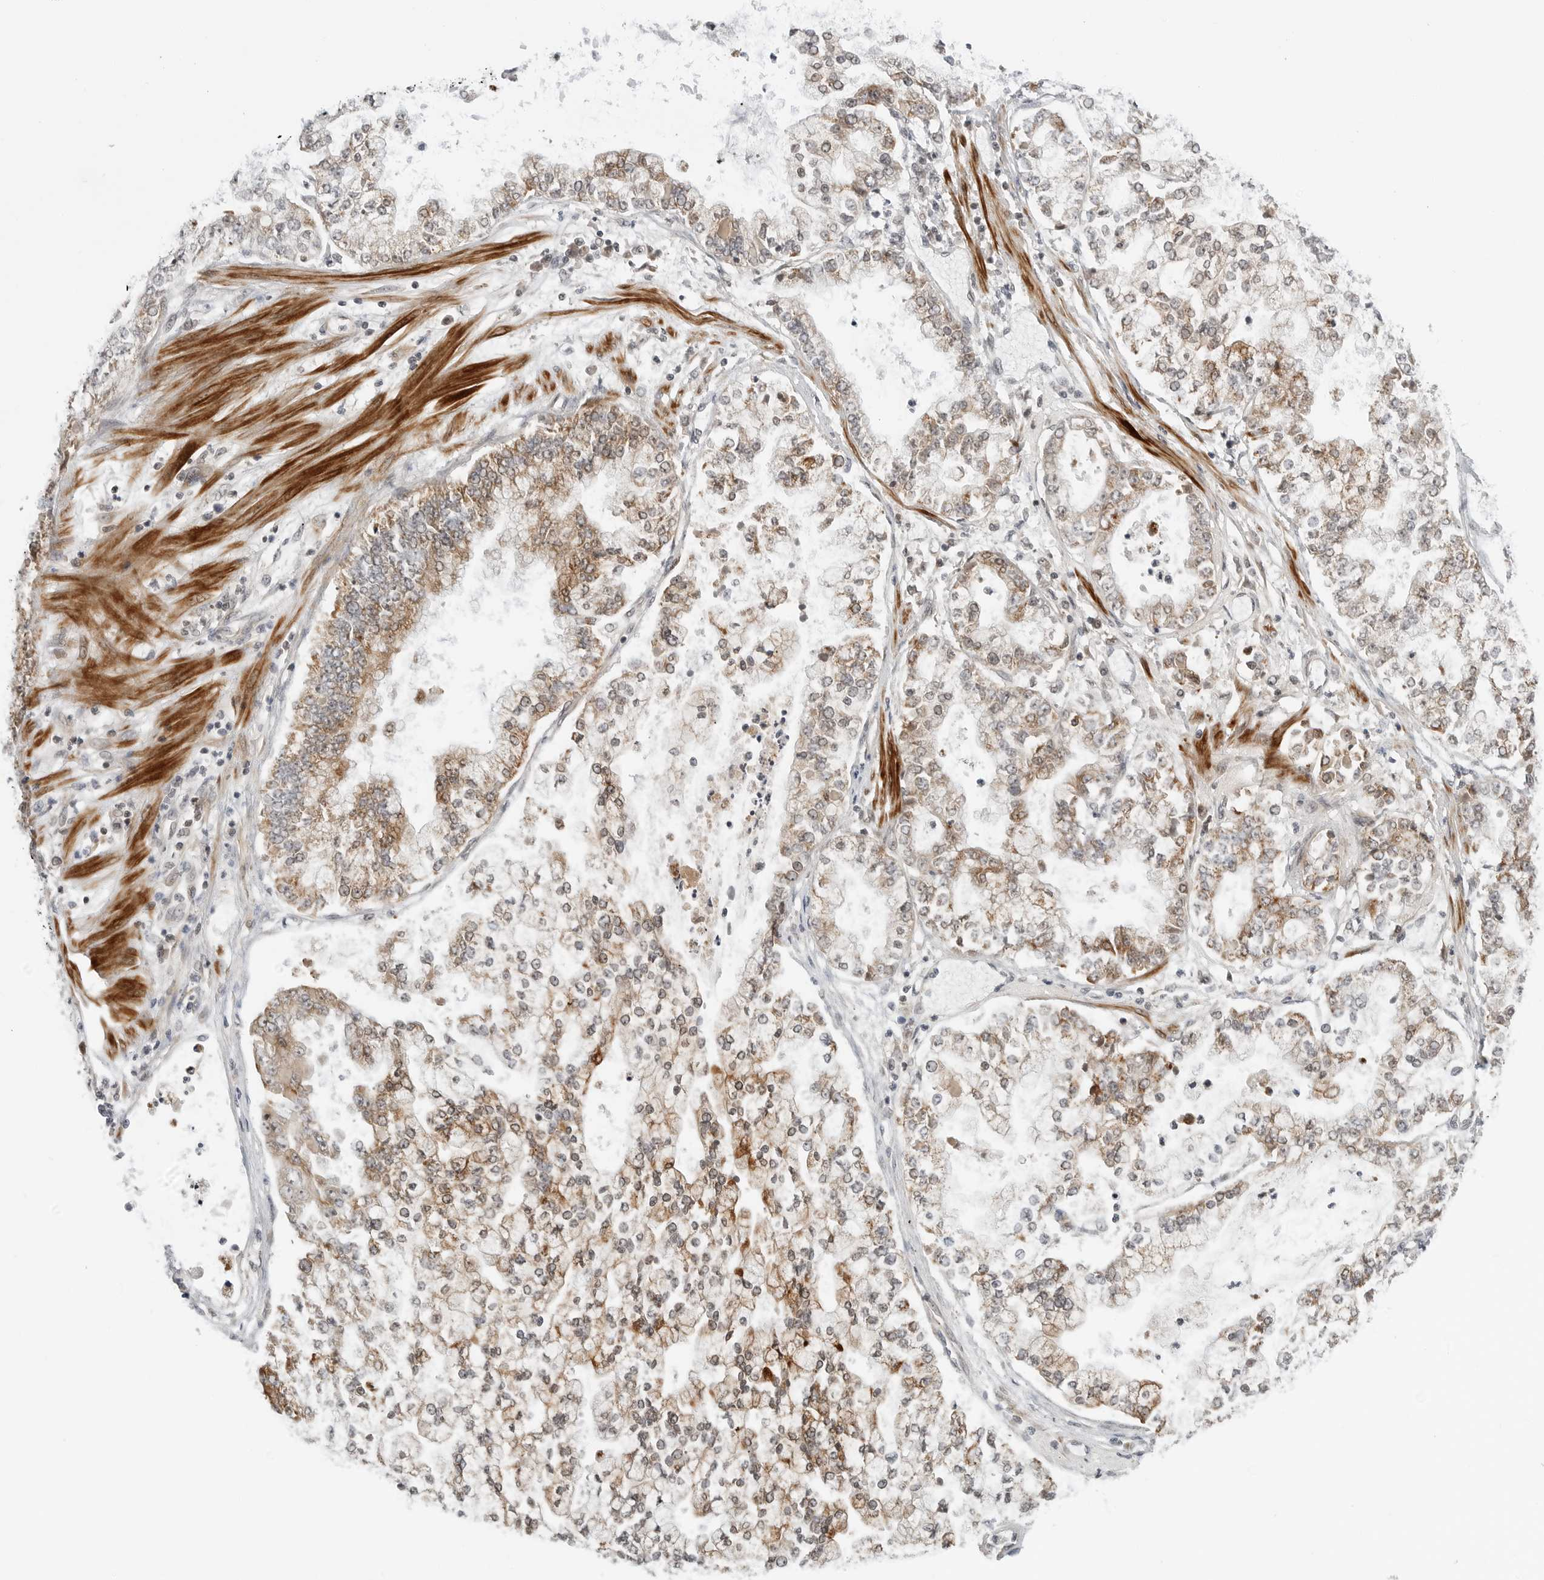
{"staining": {"intensity": "moderate", "quantity": ">75%", "location": "cytoplasmic/membranous"}, "tissue": "stomach cancer", "cell_type": "Tumor cells", "image_type": "cancer", "snomed": [{"axis": "morphology", "description": "Adenocarcinoma, NOS"}, {"axis": "topography", "description": "Stomach"}], "caption": "Protein analysis of stomach cancer (adenocarcinoma) tissue displays moderate cytoplasmic/membranous expression in about >75% of tumor cells. (DAB IHC, brown staining for protein, blue staining for nuclei).", "gene": "PEX2", "patient": {"sex": "male", "age": 76}}